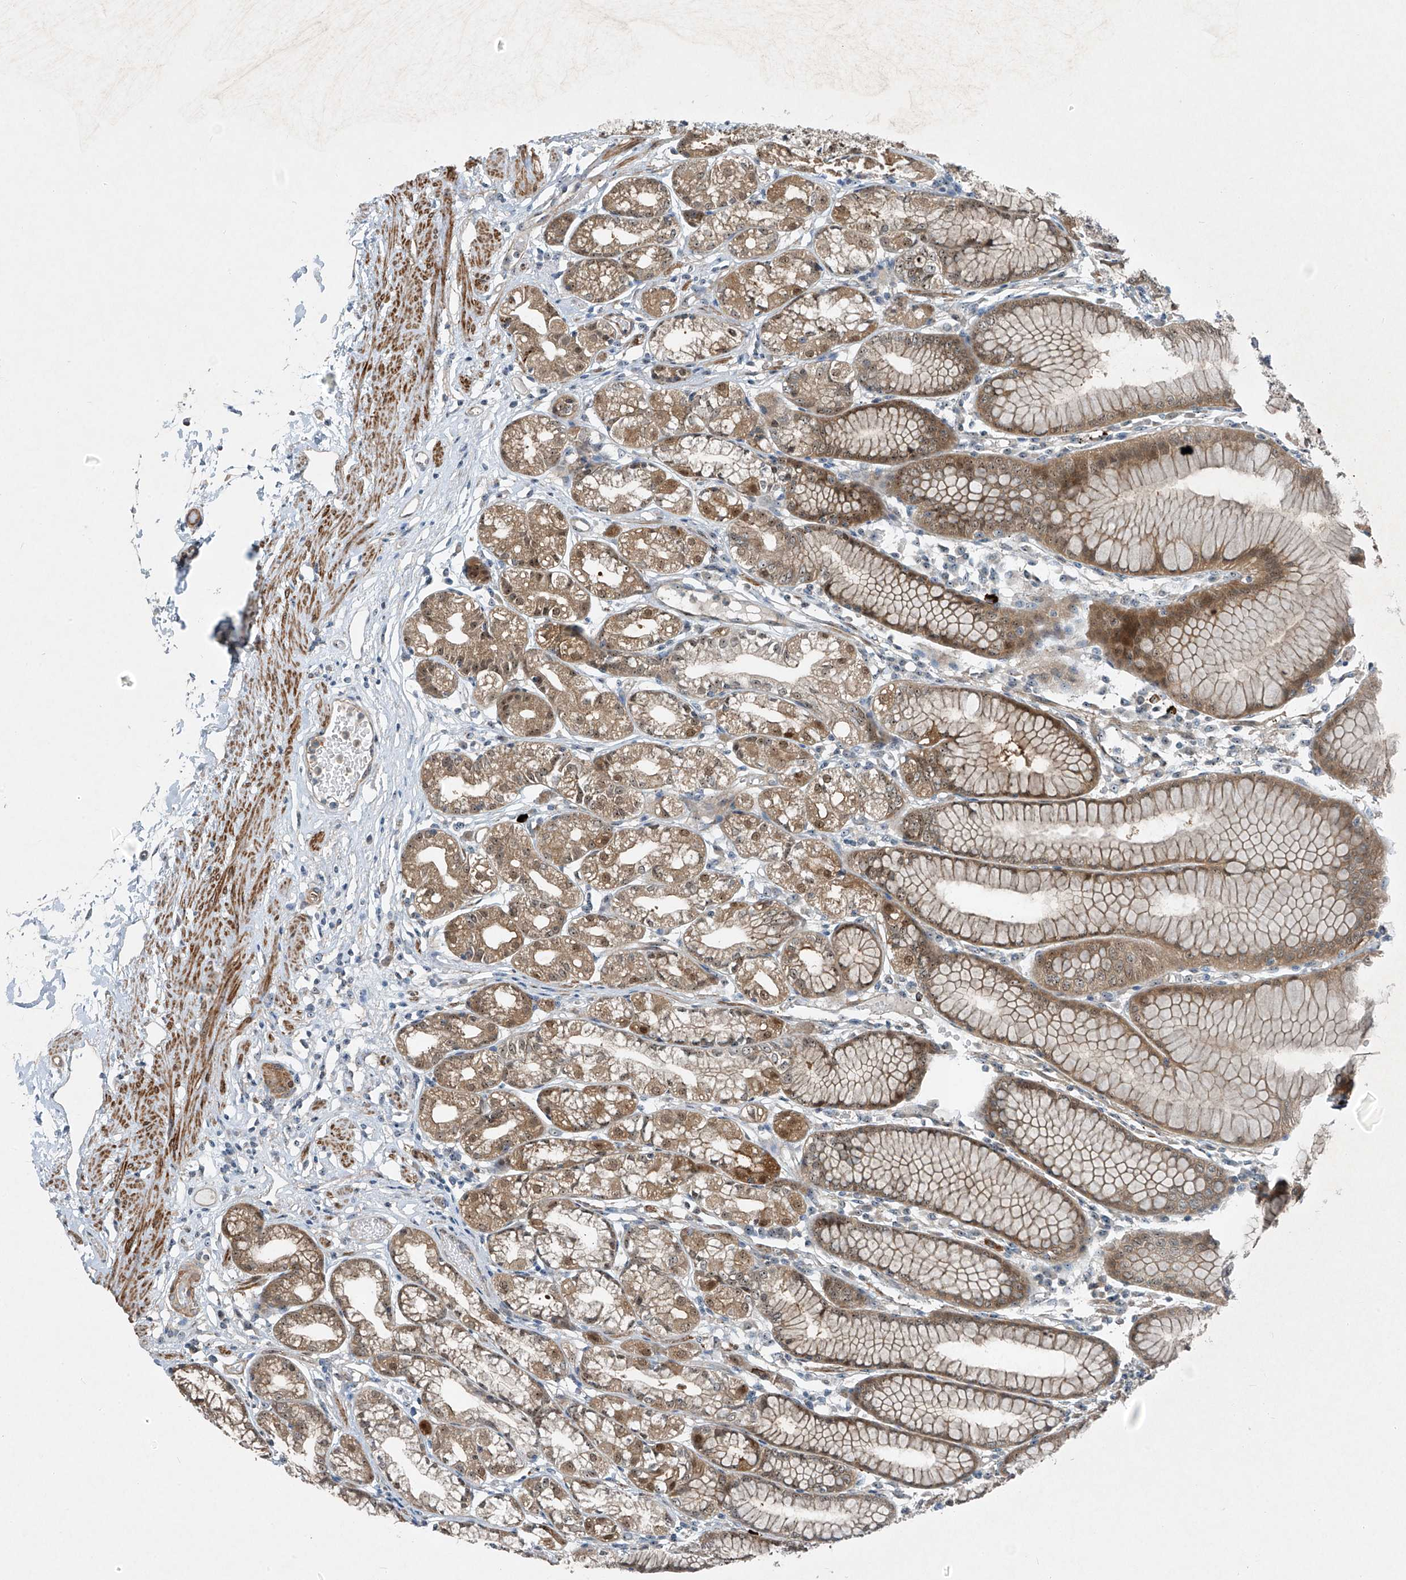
{"staining": {"intensity": "moderate", "quantity": ">75%", "location": "cytoplasmic/membranous,nuclear"}, "tissue": "stomach", "cell_type": "Glandular cells", "image_type": "normal", "snomed": [{"axis": "morphology", "description": "Normal tissue, NOS"}, {"axis": "topography", "description": "Stomach"}], "caption": "The photomicrograph shows a brown stain indicating the presence of a protein in the cytoplasmic/membranous,nuclear of glandular cells in stomach.", "gene": "PPCS", "patient": {"sex": "female", "age": 57}}